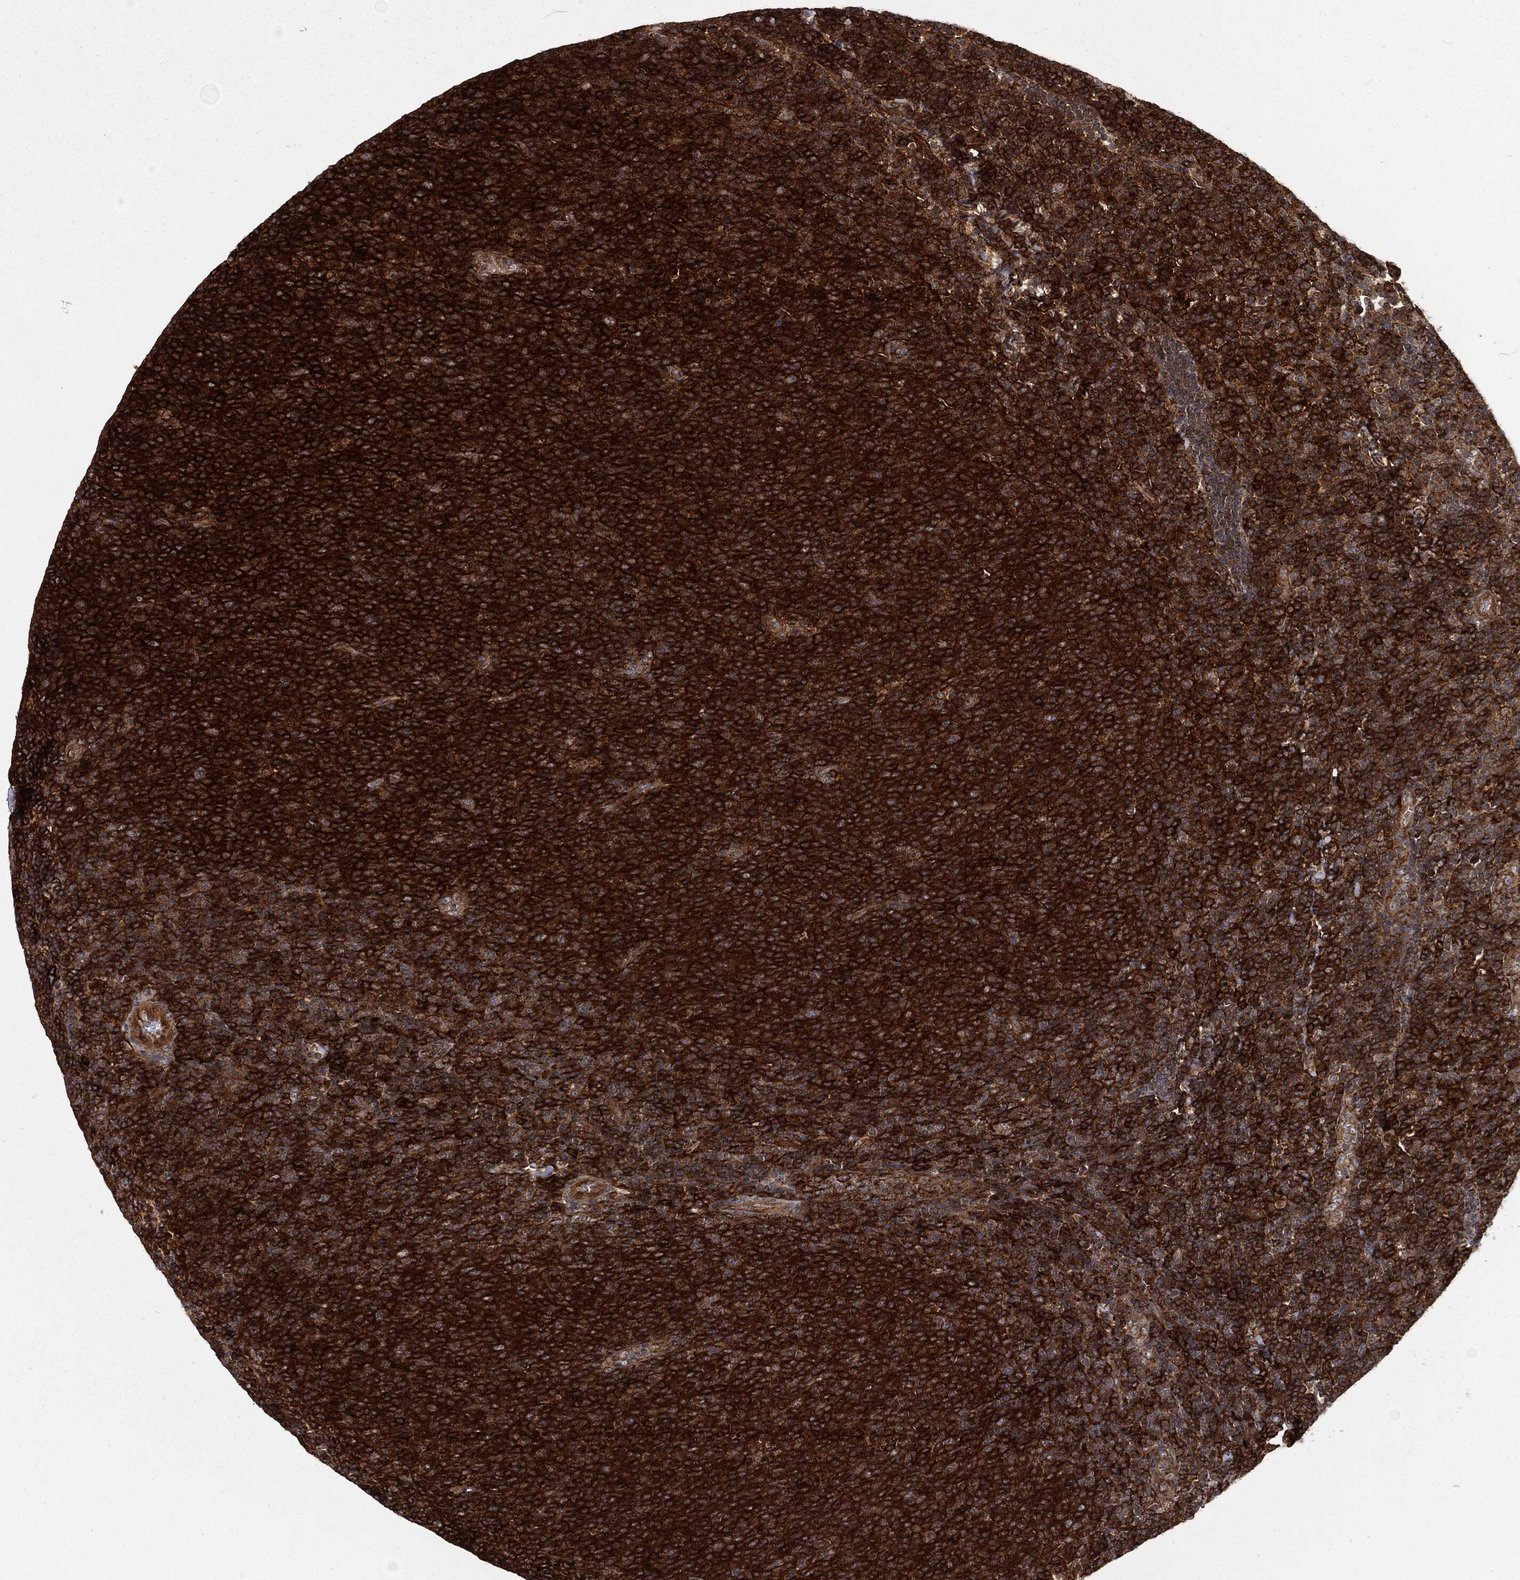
{"staining": {"intensity": "strong", "quantity": ">75%", "location": "cytoplasmic/membranous"}, "tissue": "lymphoma", "cell_type": "Tumor cells", "image_type": "cancer", "snomed": [{"axis": "morphology", "description": "Malignant lymphoma, non-Hodgkin's type, Low grade"}, {"axis": "topography", "description": "Lymph node"}], "caption": "Protein expression analysis of human lymphoma reveals strong cytoplasmic/membranous expression in approximately >75% of tumor cells. (Stains: DAB in brown, nuclei in blue, Microscopy: brightfield microscopy at high magnification).", "gene": "RFTN1", "patient": {"sex": "male", "age": 52}}